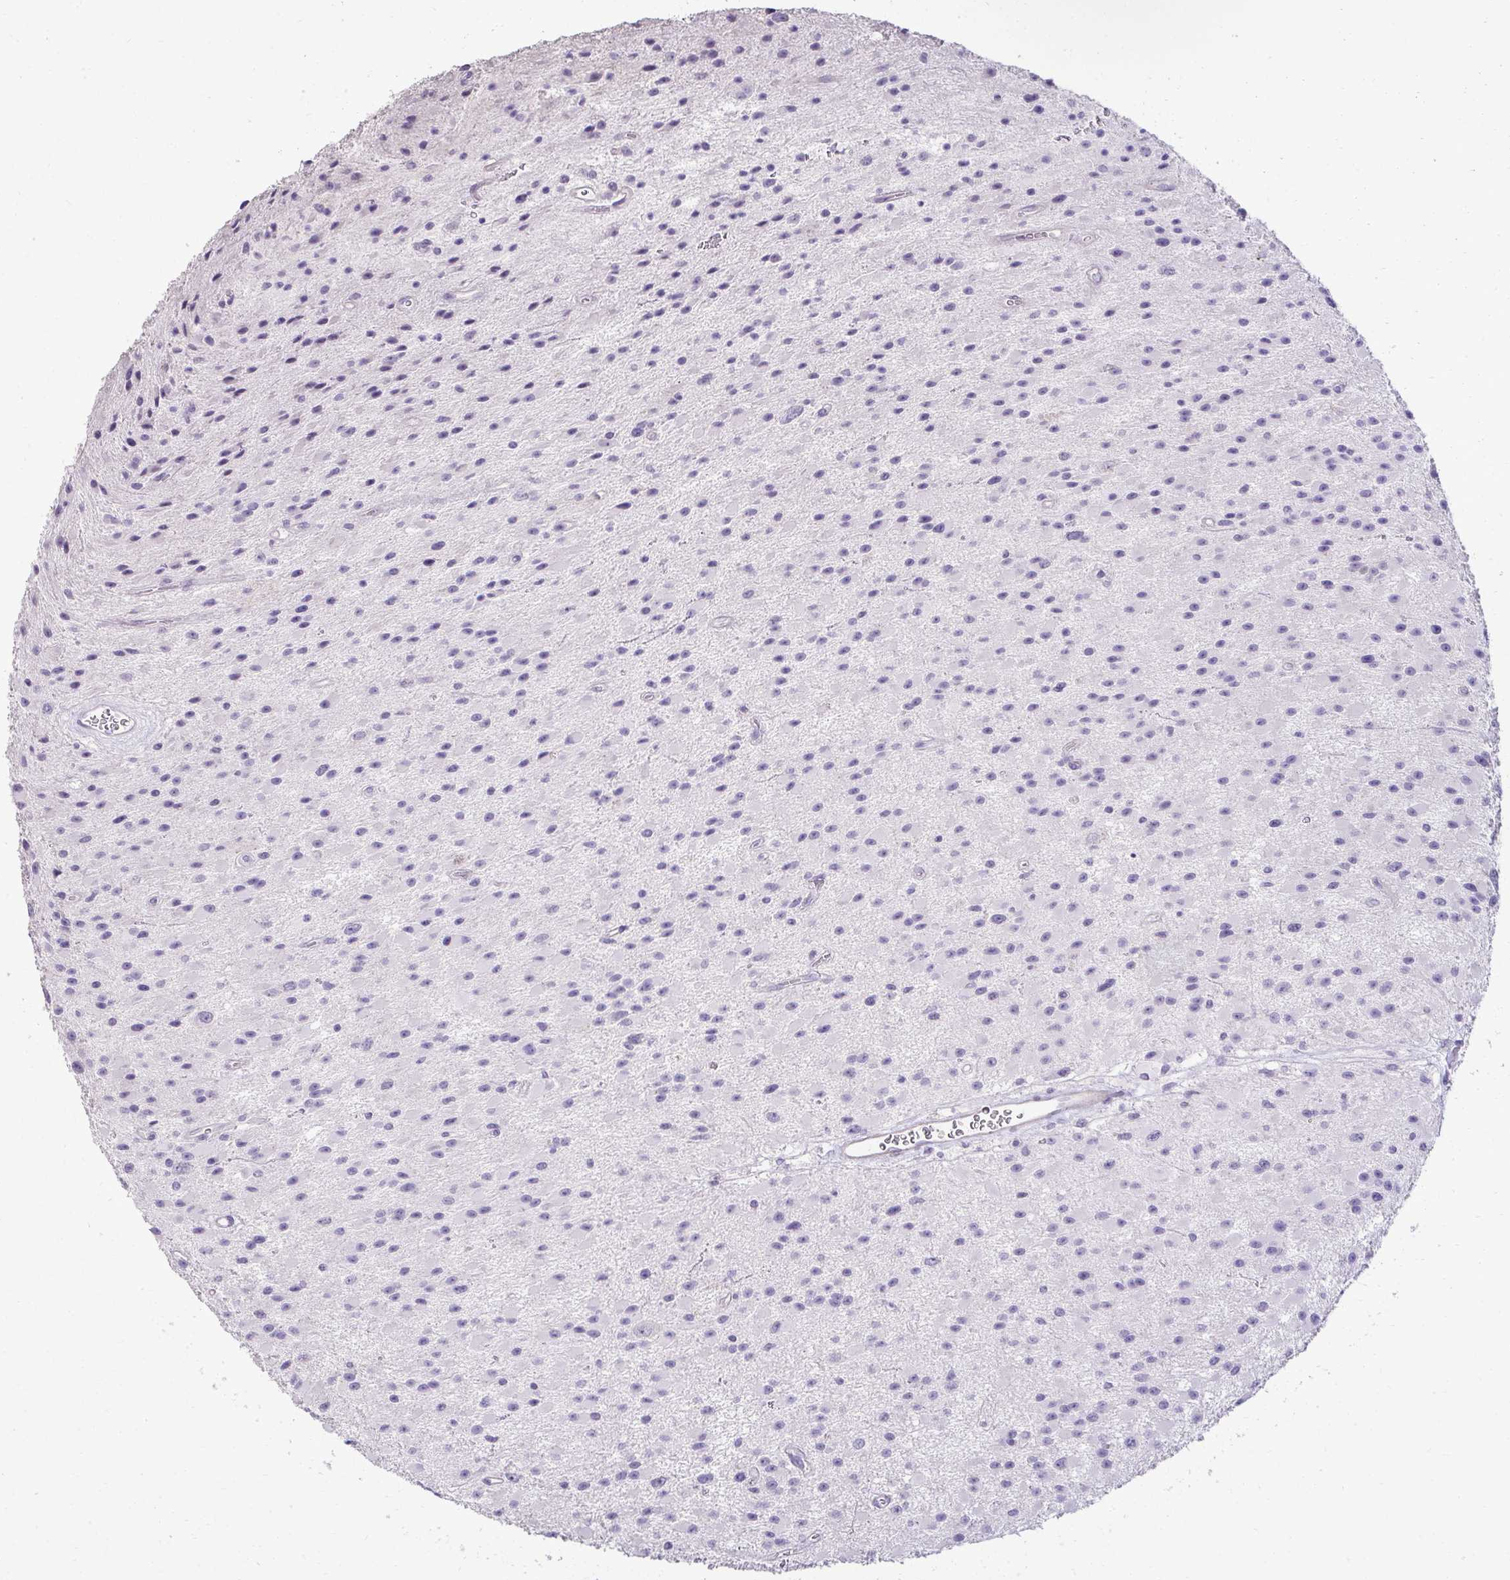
{"staining": {"intensity": "negative", "quantity": "none", "location": "none"}, "tissue": "glioma", "cell_type": "Tumor cells", "image_type": "cancer", "snomed": [{"axis": "morphology", "description": "Glioma, malignant, High grade"}, {"axis": "topography", "description": "Brain"}], "caption": "A photomicrograph of human glioma is negative for staining in tumor cells. (DAB (3,3'-diaminobenzidine) immunohistochemistry visualized using brightfield microscopy, high magnification).", "gene": "SLC30A3", "patient": {"sex": "male", "age": 29}}